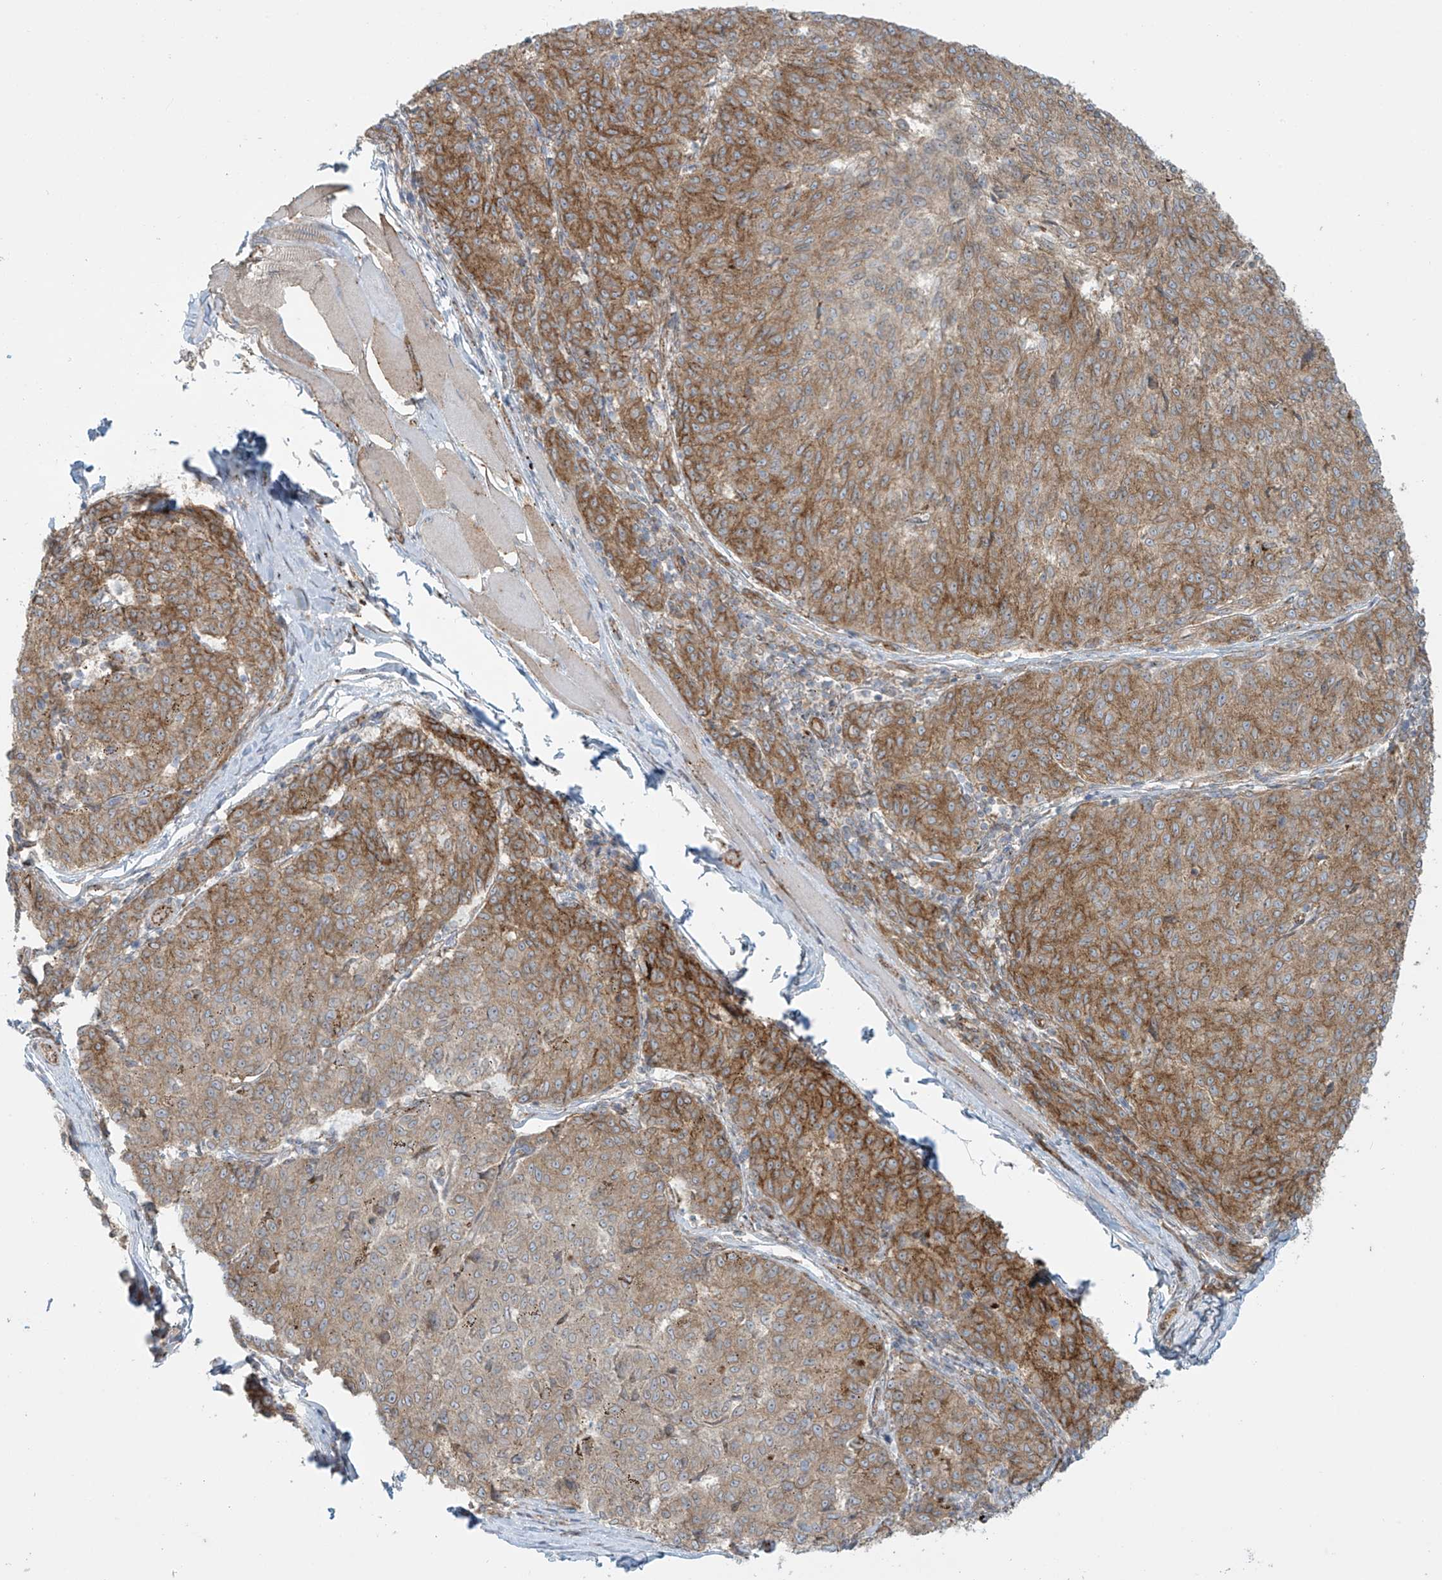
{"staining": {"intensity": "moderate", "quantity": "25%-75%", "location": "cytoplasmic/membranous"}, "tissue": "melanoma", "cell_type": "Tumor cells", "image_type": "cancer", "snomed": [{"axis": "morphology", "description": "Malignant melanoma, NOS"}, {"axis": "topography", "description": "Skin"}], "caption": "This histopathology image reveals immunohistochemistry (IHC) staining of malignant melanoma, with medium moderate cytoplasmic/membranous expression in about 25%-75% of tumor cells.", "gene": "LZTS3", "patient": {"sex": "female", "age": 72}}